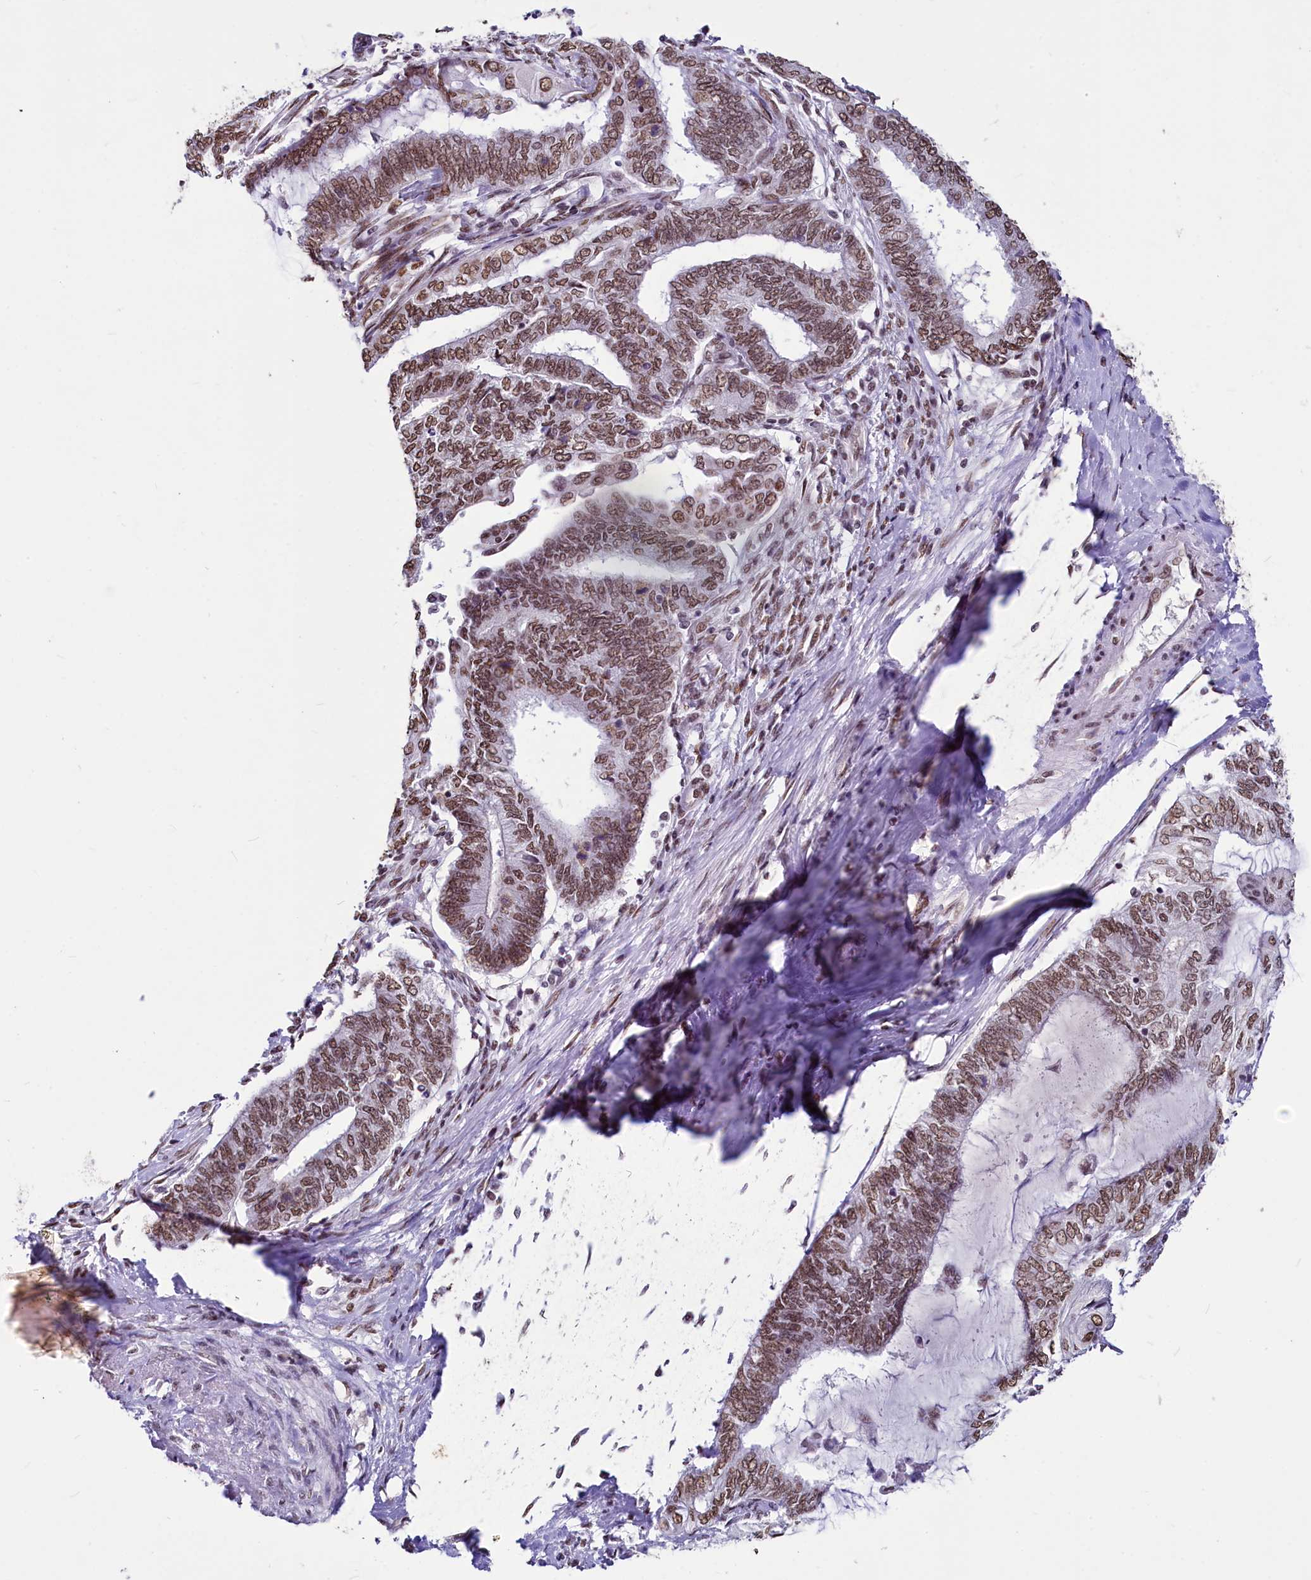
{"staining": {"intensity": "moderate", "quantity": ">75%", "location": "nuclear"}, "tissue": "endometrial cancer", "cell_type": "Tumor cells", "image_type": "cancer", "snomed": [{"axis": "morphology", "description": "Adenocarcinoma, NOS"}, {"axis": "topography", "description": "Uterus"}, {"axis": "topography", "description": "Endometrium"}], "caption": "Immunohistochemical staining of adenocarcinoma (endometrial) demonstrates medium levels of moderate nuclear protein staining in about >75% of tumor cells.", "gene": "PARPBP", "patient": {"sex": "female", "age": 70}}